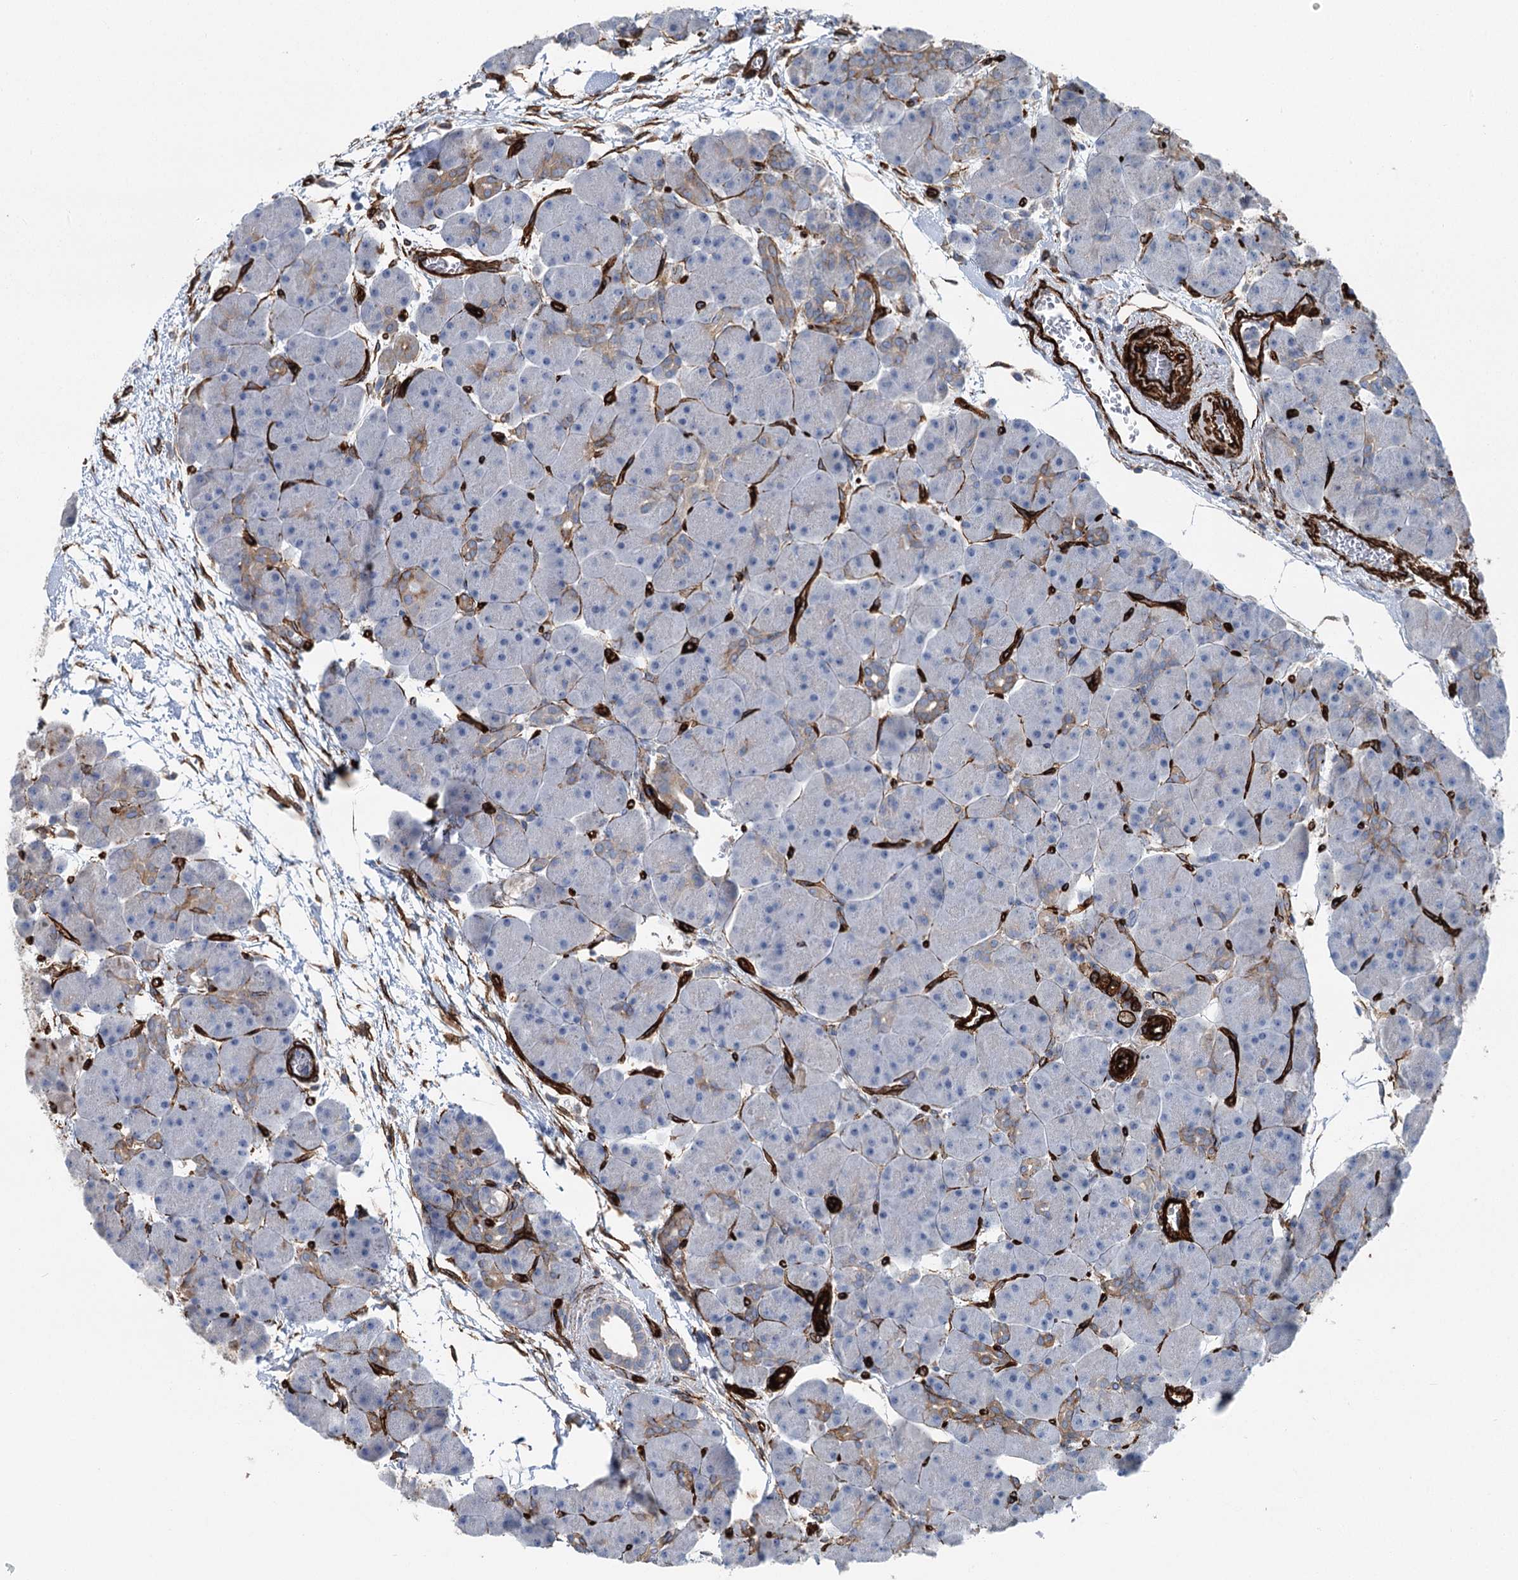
{"staining": {"intensity": "weak", "quantity": "<25%", "location": "cytoplasmic/membranous"}, "tissue": "pancreas", "cell_type": "Exocrine glandular cells", "image_type": "normal", "snomed": [{"axis": "morphology", "description": "Normal tissue, NOS"}, {"axis": "topography", "description": "Pancreas"}], "caption": "Immunohistochemistry (IHC) micrograph of normal pancreas: human pancreas stained with DAB exhibits no significant protein staining in exocrine glandular cells.", "gene": "IQSEC1", "patient": {"sex": "male", "age": 66}}